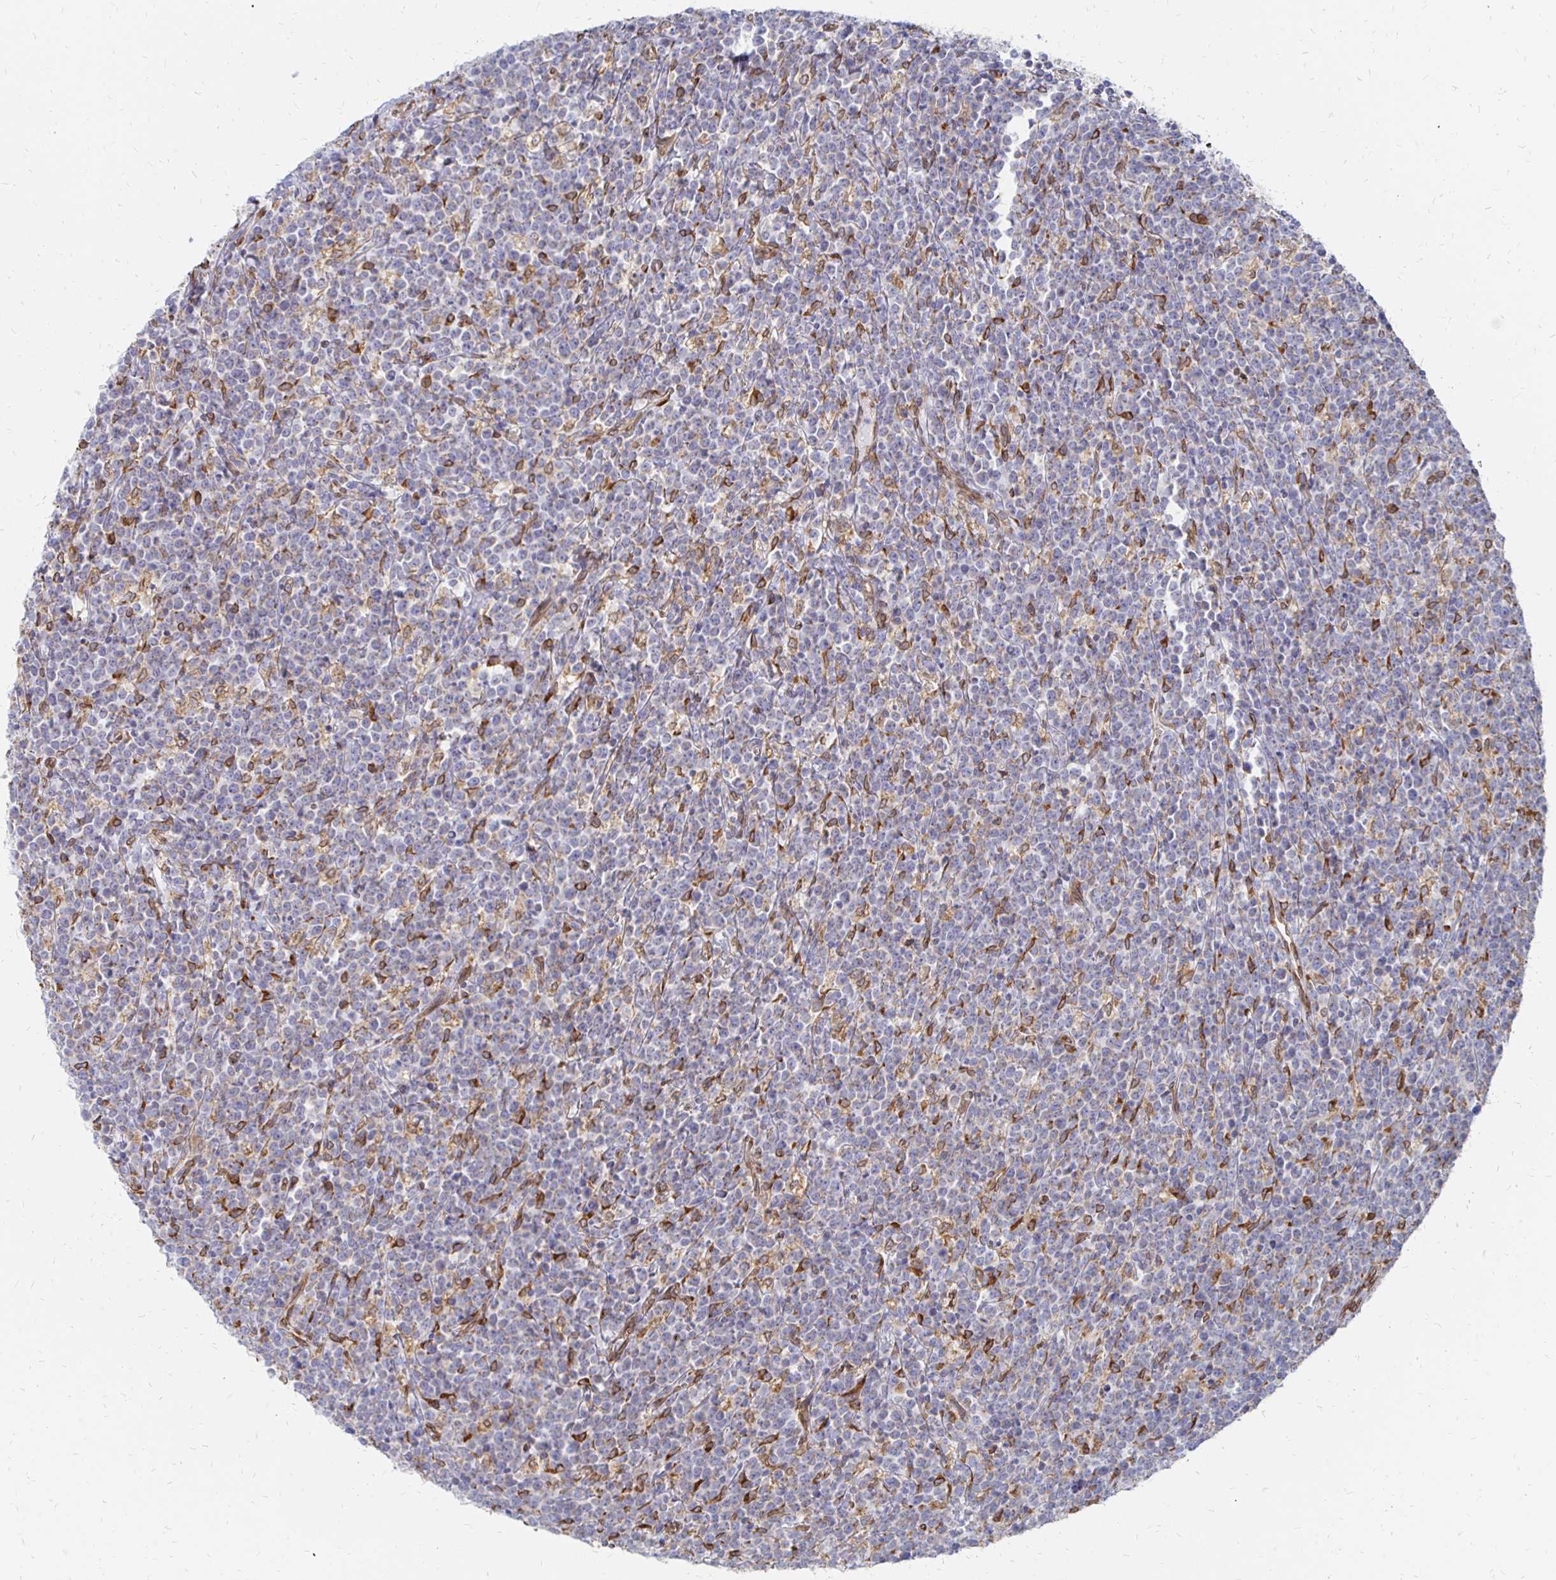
{"staining": {"intensity": "negative", "quantity": "none", "location": "none"}, "tissue": "lymphoma", "cell_type": "Tumor cells", "image_type": "cancer", "snomed": [{"axis": "morphology", "description": "Malignant lymphoma, non-Hodgkin's type, High grade"}, {"axis": "topography", "description": "Small intestine"}], "caption": "Tumor cells show no significant staining in lymphoma.", "gene": "PELI3", "patient": {"sex": "female", "age": 56}}